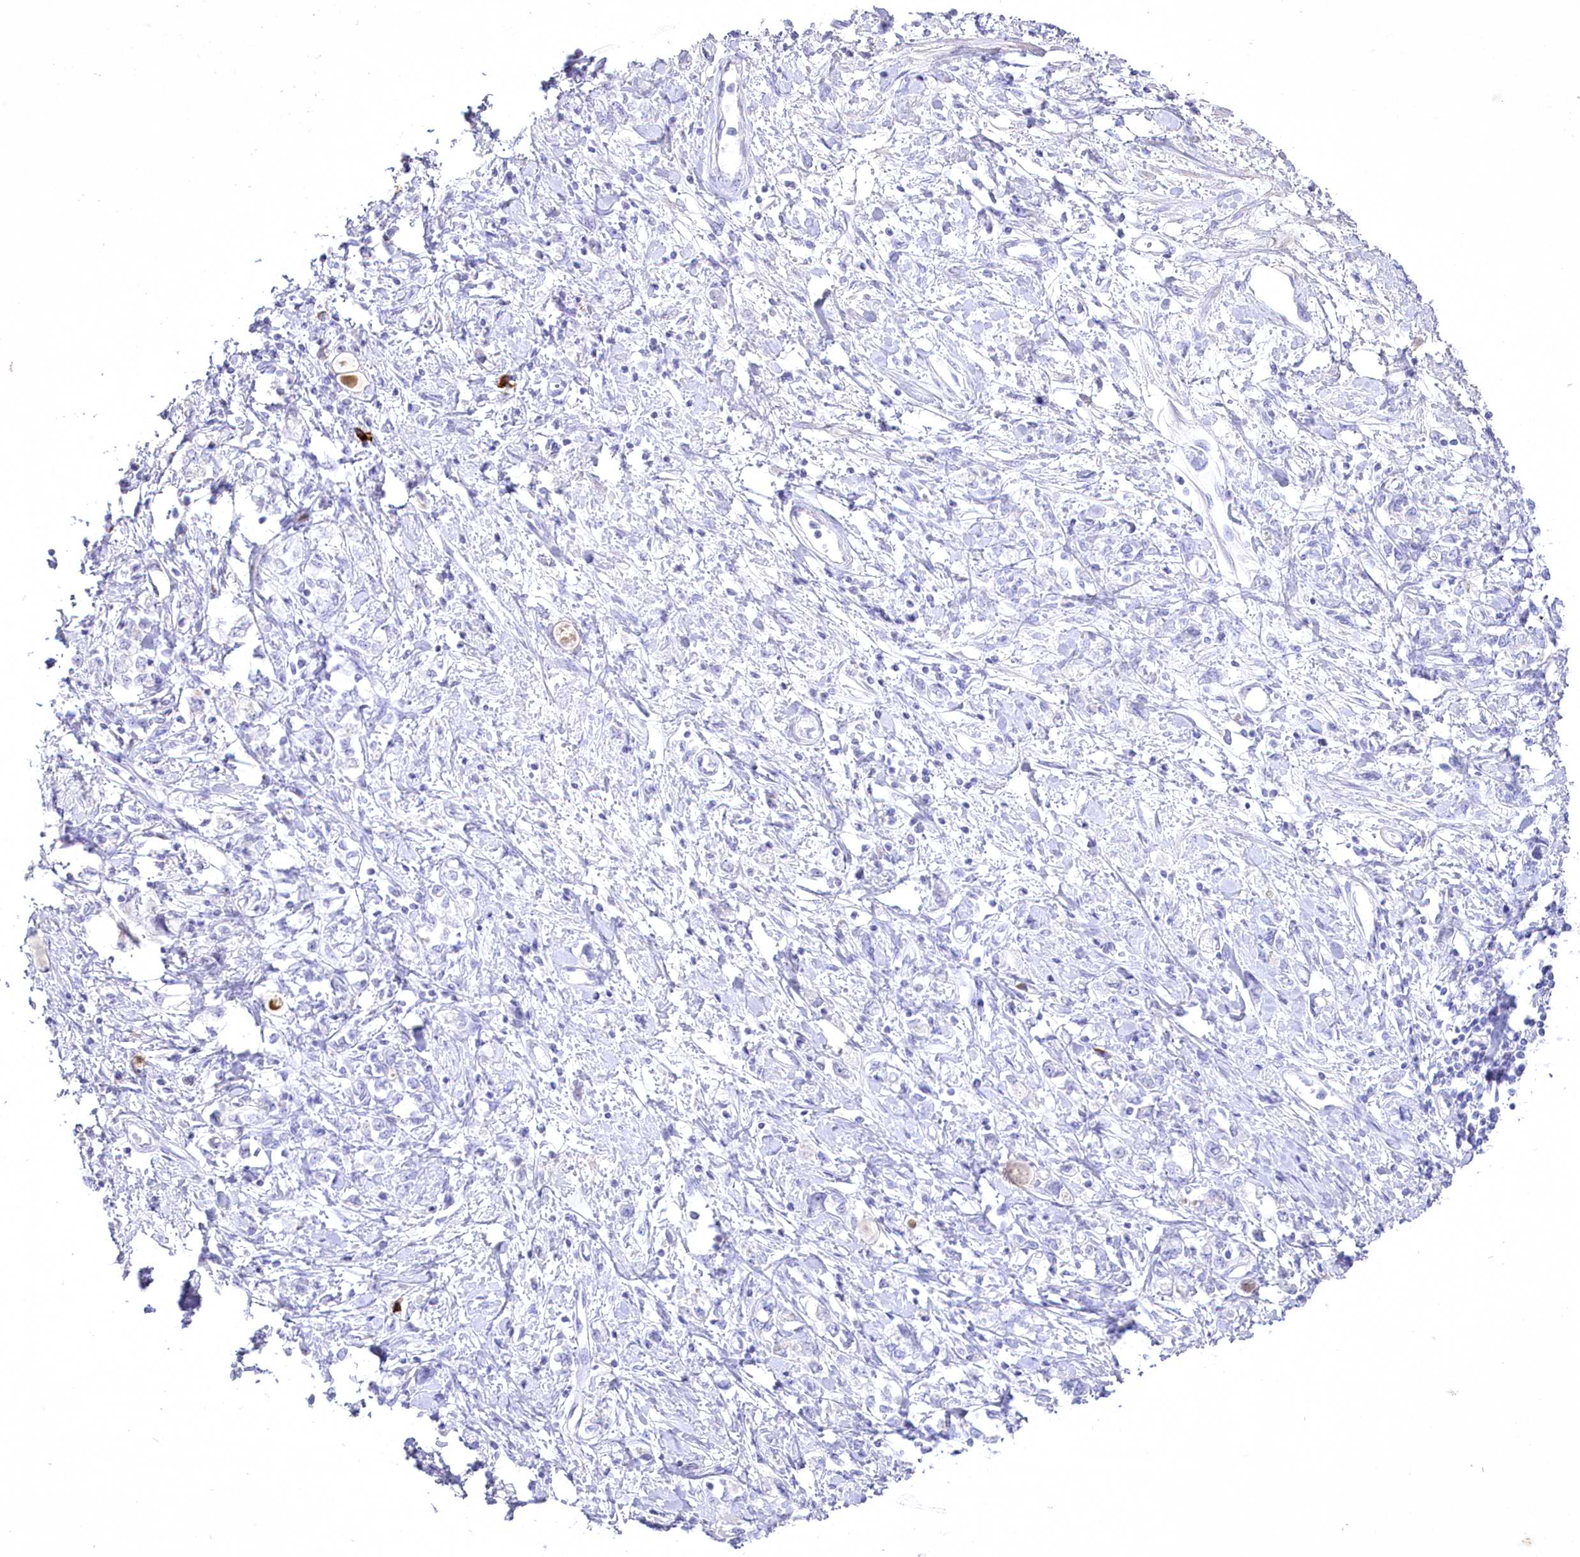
{"staining": {"intensity": "negative", "quantity": "none", "location": "none"}, "tissue": "stomach cancer", "cell_type": "Tumor cells", "image_type": "cancer", "snomed": [{"axis": "morphology", "description": "Adenocarcinoma, NOS"}, {"axis": "topography", "description": "Stomach"}], "caption": "An image of stomach adenocarcinoma stained for a protein displays no brown staining in tumor cells.", "gene": "MYOZ1", "patient": {"sex": "female", "age": 76}}